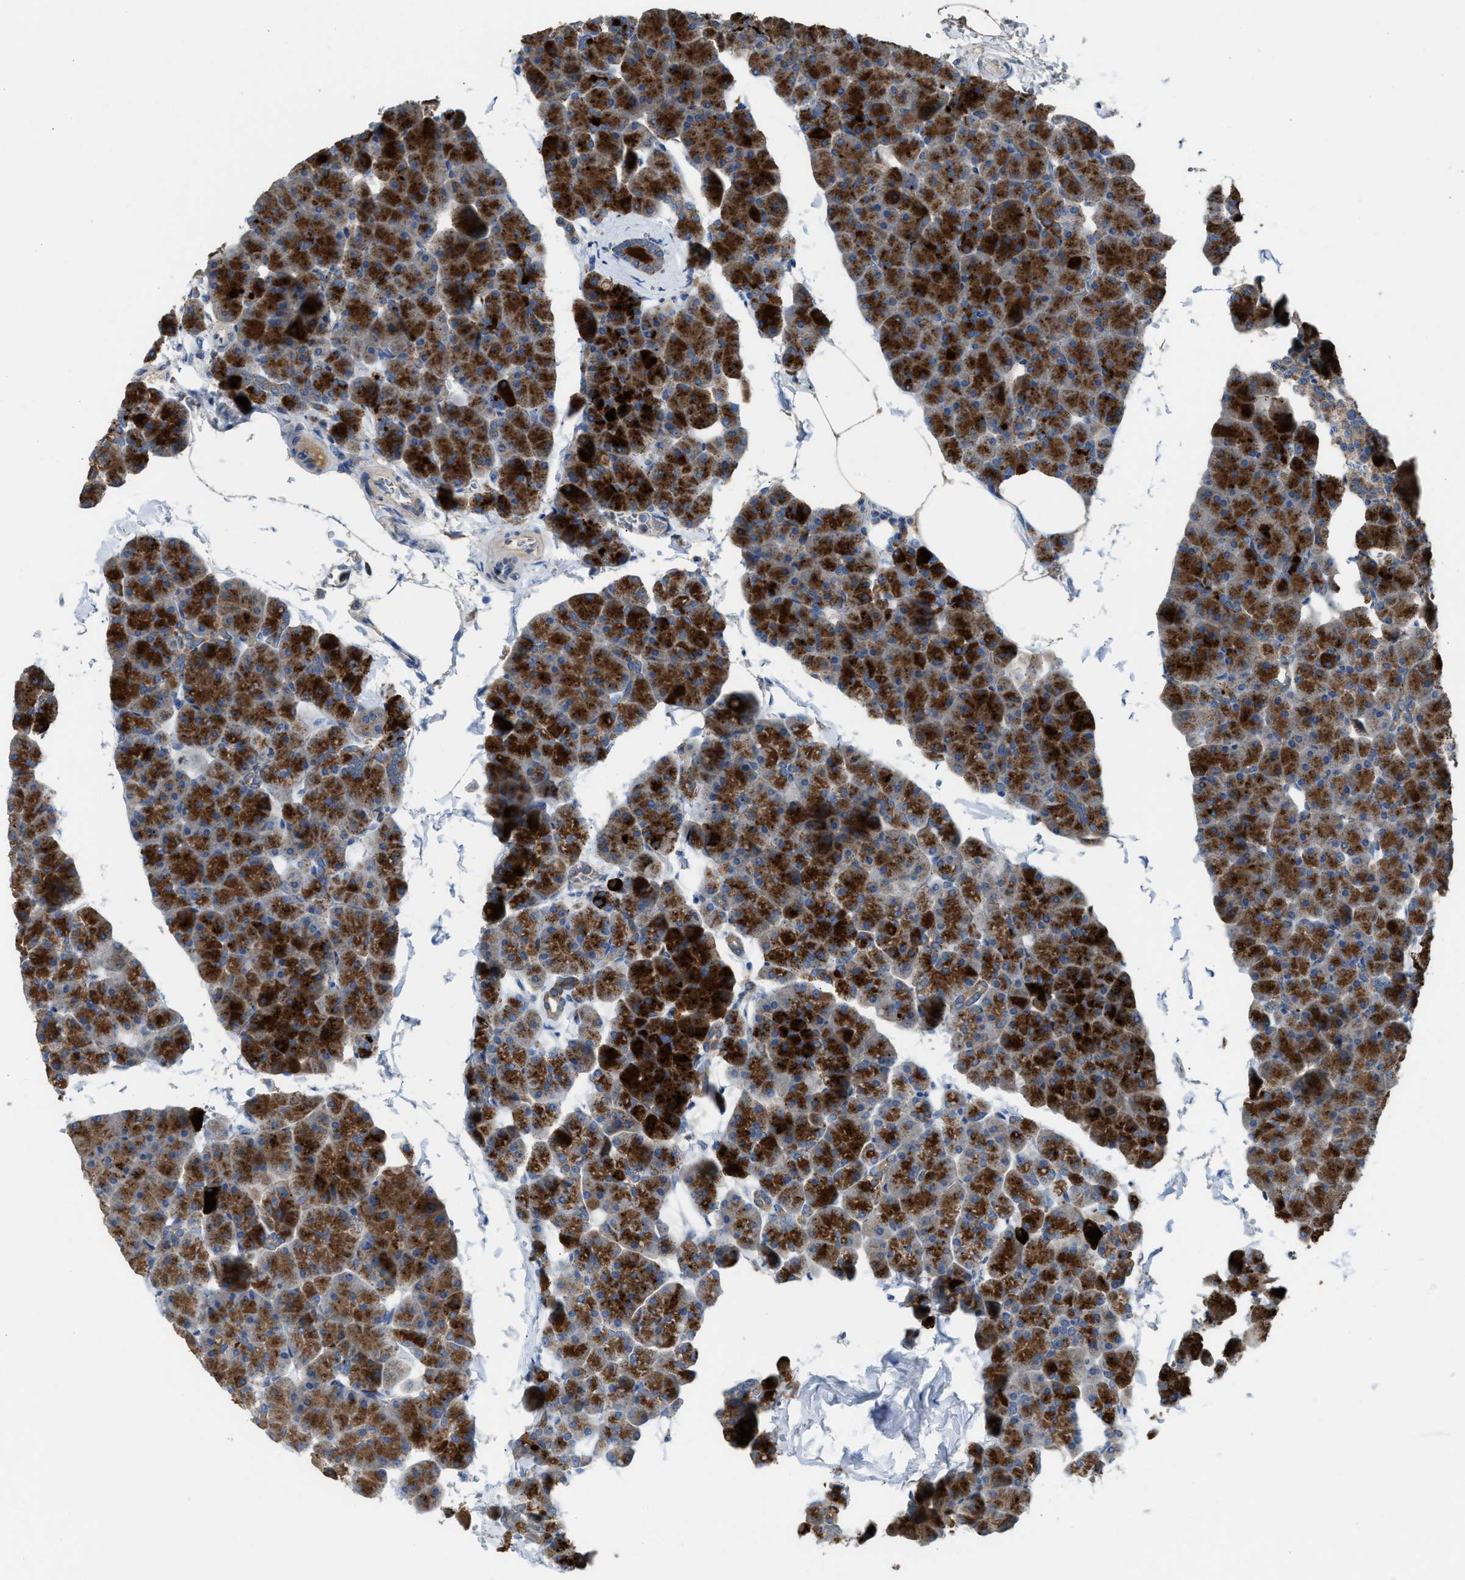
{"staining": {"intensity": "strong", "quantity": ">75%", "location": "cytoplasmic/membranous"}, "tissue": "pancreas", "cell_type": "Exocrine glandular cells", "image_type": "normal", "snomed": [{"axis": "morphology", "description": "Normal tissue, NOS"}, {"axis": "topography", "description": "Pancreas"}], "caption": "A brown stain shows strong cytoplasmic/membranous staining of a protein in exocrine glandular cells of normal pancreas. The staining is performed using DAB (3,3'-diaminobenzidine) brown chromogen to label protein expression. The nuclei are counter-stained blue using hematoxylin.", "gene": "TPK1", "patient": {"sex": "male", "age": 35}}